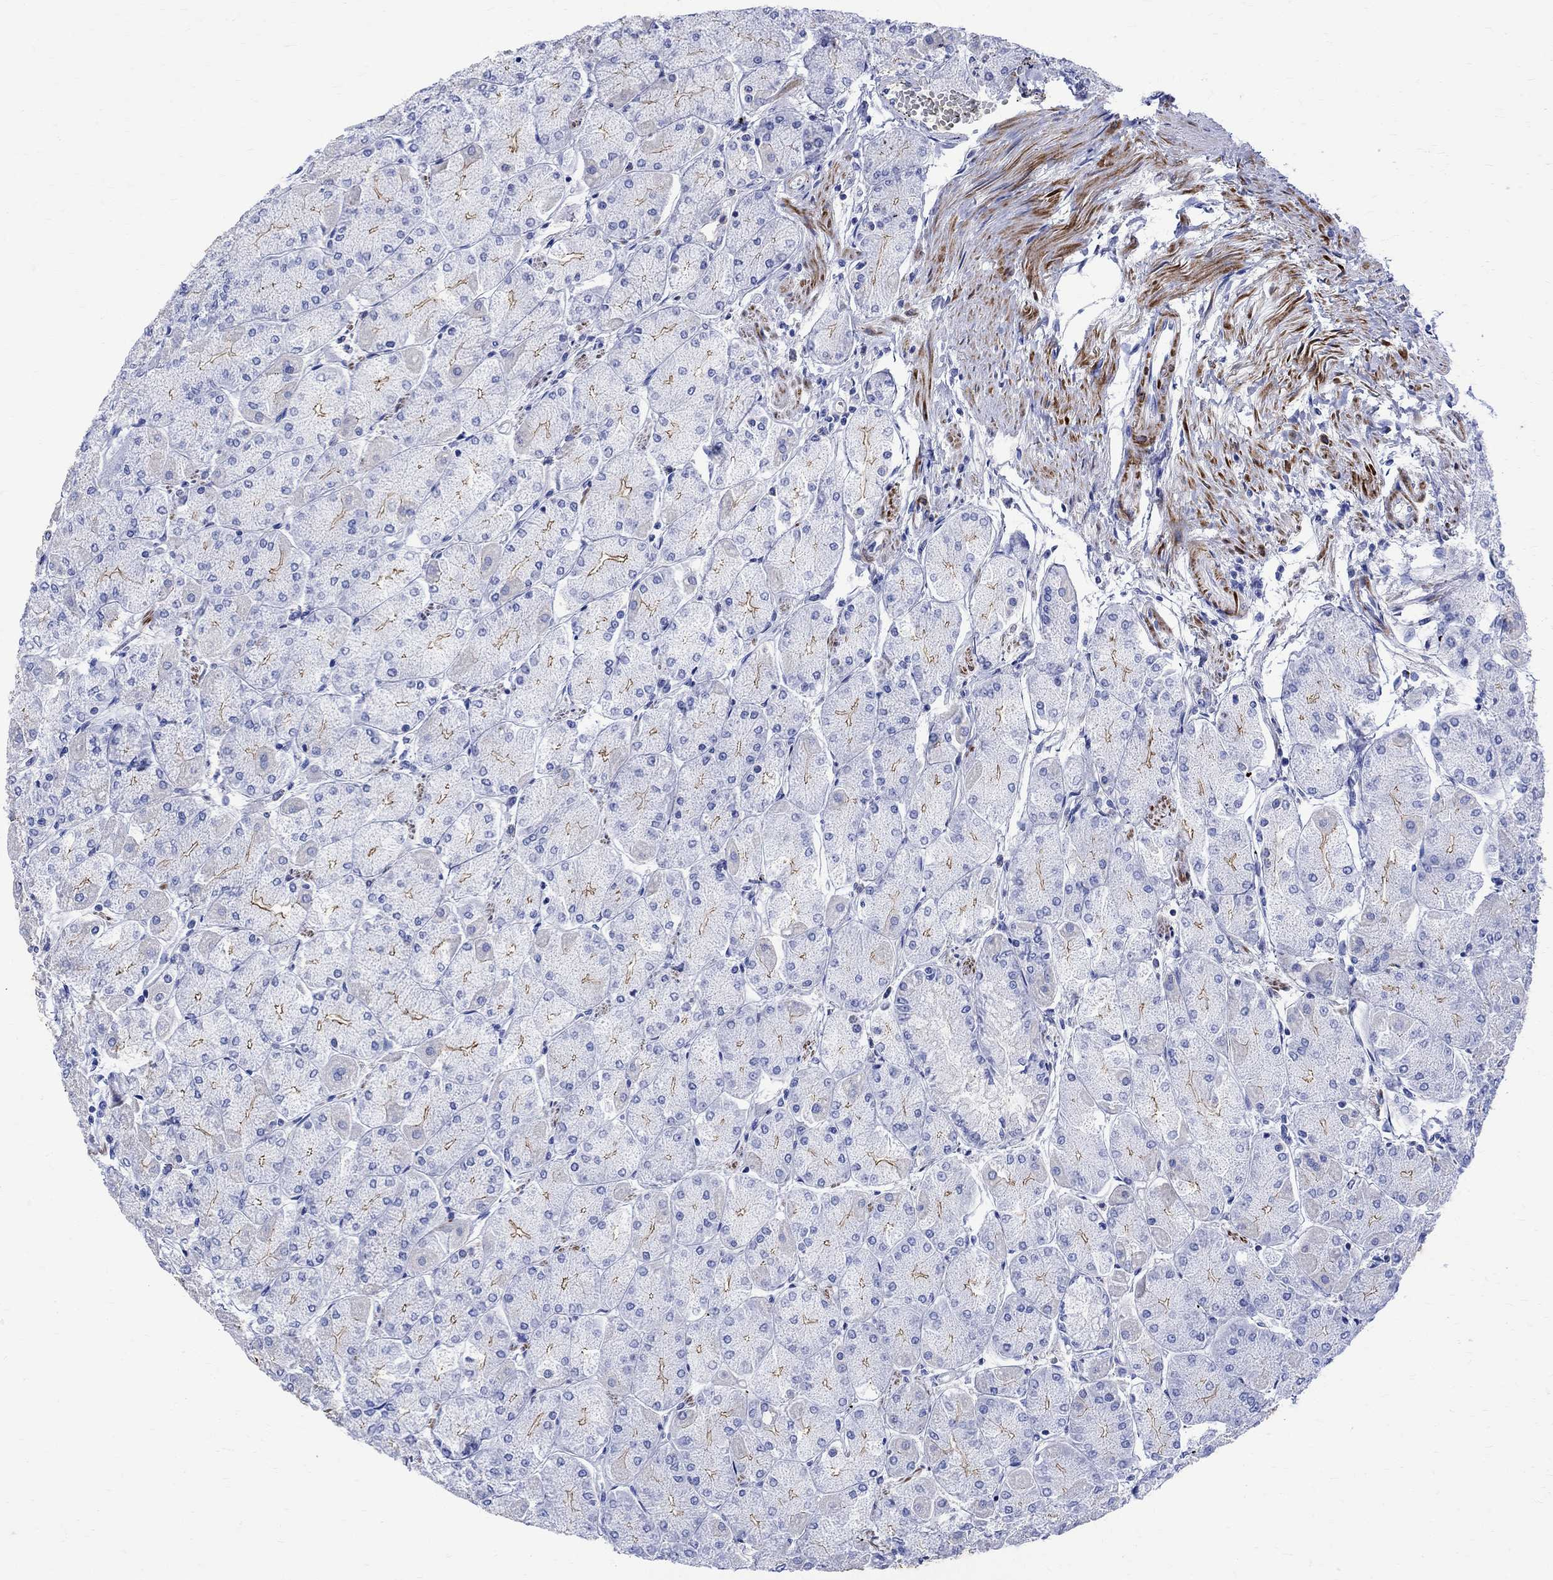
{"staining": {"intensity": "moderate", "quantity": "25%-75%", "location": "cytoplasmic/membranous"}, "tissue": "stomach", "cell_type": "Glandular cells", "image_type": "normal", "snomed": [{"axis": "morphology", "description": "Normal tissue, NOS"}, {"axis": "topography", "description": "Stomach, upper"}], "caption": "About 25%-75% of glandular cells in benign stomach demonstrate moderate cytoplasmic/membranous protein expression as visualized by brown immunohistochemical staining.", "gene": "PARVB", "patient": {"sex": "male", "age": 60}}